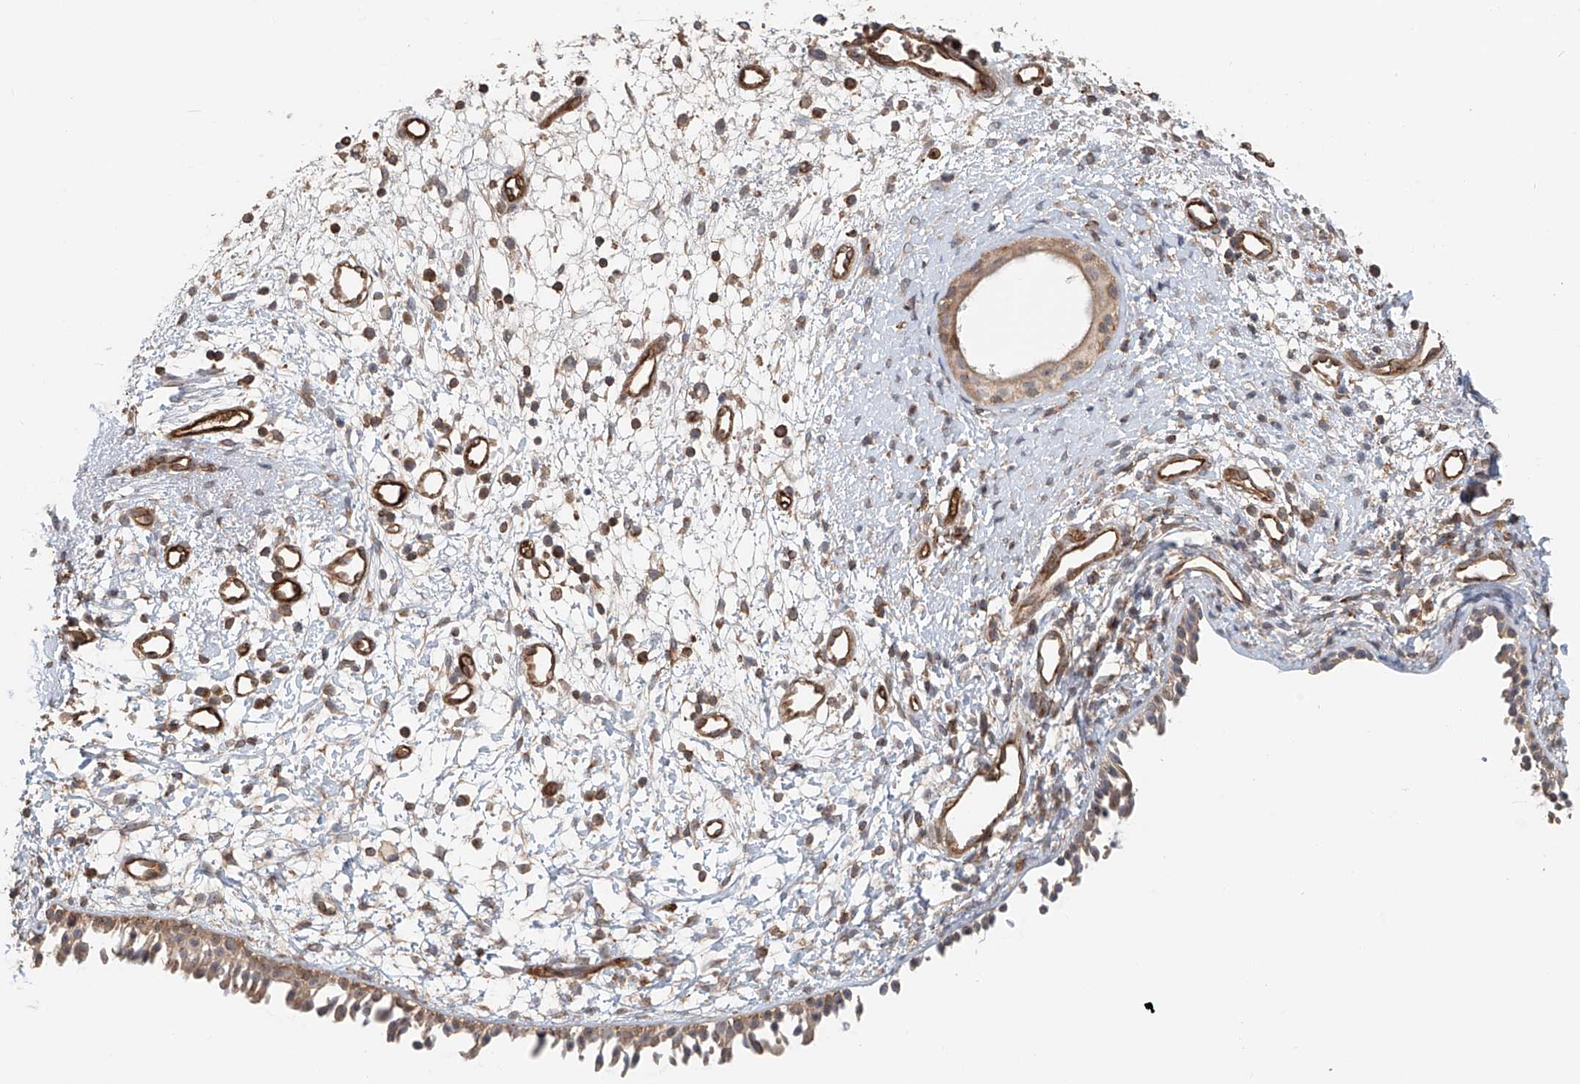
{"staining": {"intensity": "moderate", "quantity": ">75%", "location": "cytoplasmic/membranous"}, "tissue": "nasopharynx", "cell_type": "Respiratory epithelial cells", "image_type": "normal", "snomed": [{"axis": "morphology", "description": "Normal tissue, NOS"}, {"axis": "topography", "description": "Nasopharynx"}], "caption": "Immunohistochemical staining of benign nasopharynx shows >75% levels of moderate cytoplasmic/membranous protein expression in about >75% of respiratory epithelial cells. (IHC, brightfield microscopy, high magnification).", "gene": "FRYL", "patient": {"sex": "male", "age": 22}}